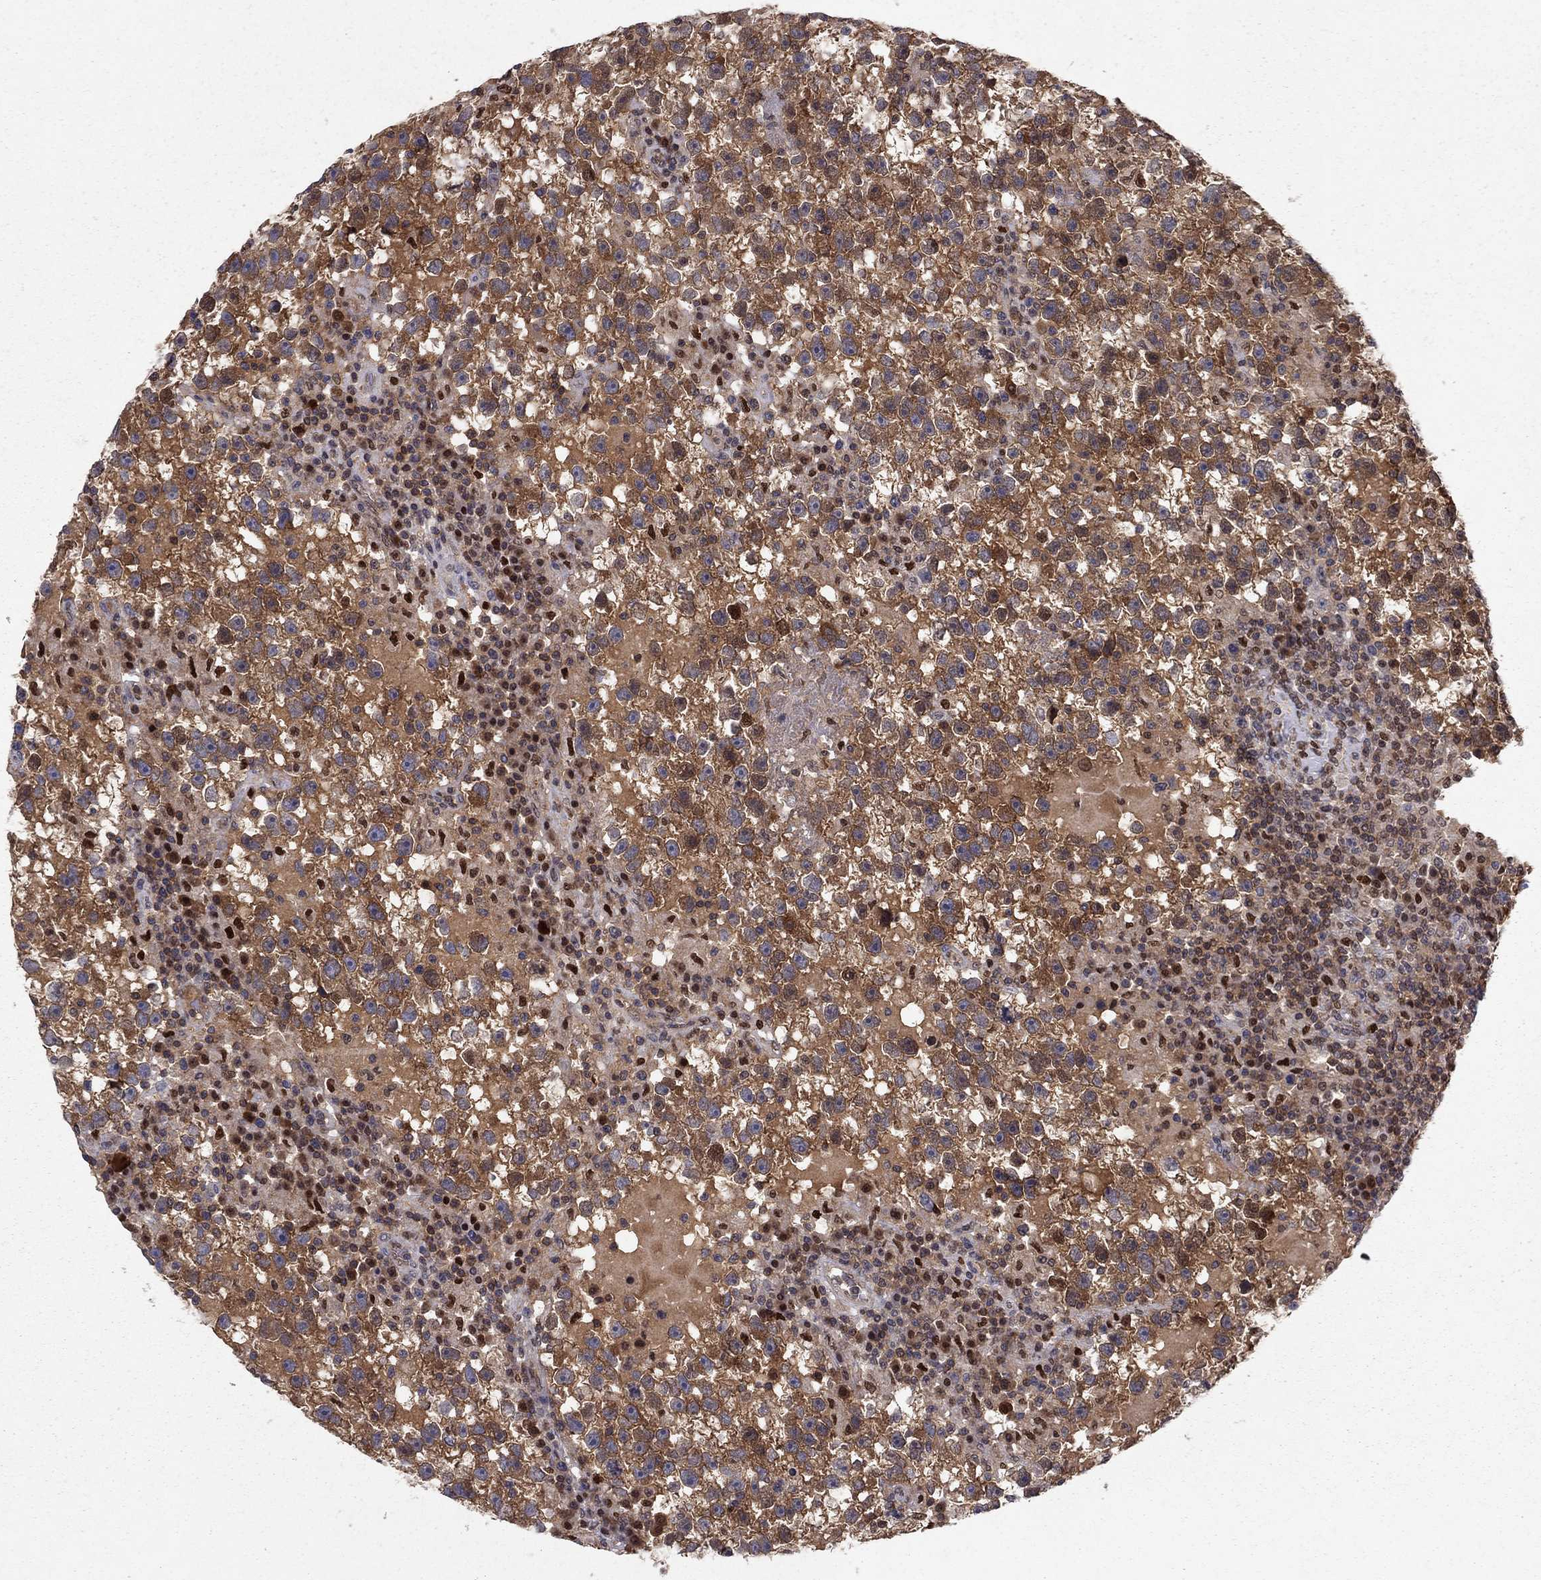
{"staining": {"intensity": "strong", "quantity": ">75%", "location": "cytoplasmic/membranous"}, "tissue": "testis cancer", "cell_type": "Tumor cells", "image_type": "cancer", "snomed": [{"axis": "morphology", "description": "Seminoma, NOS"}, {"axis": "topography", "description": "Testis"}], "caption": "Testis cancer (seminoma) stained for a protein reveals strong cytoplasmic/membranous positivity in tumor cells. (DAB IHC with brightfield microscopy, high magnification).", "gene": "CRTC1", "patient": {"sex": "male", "age": 47}}